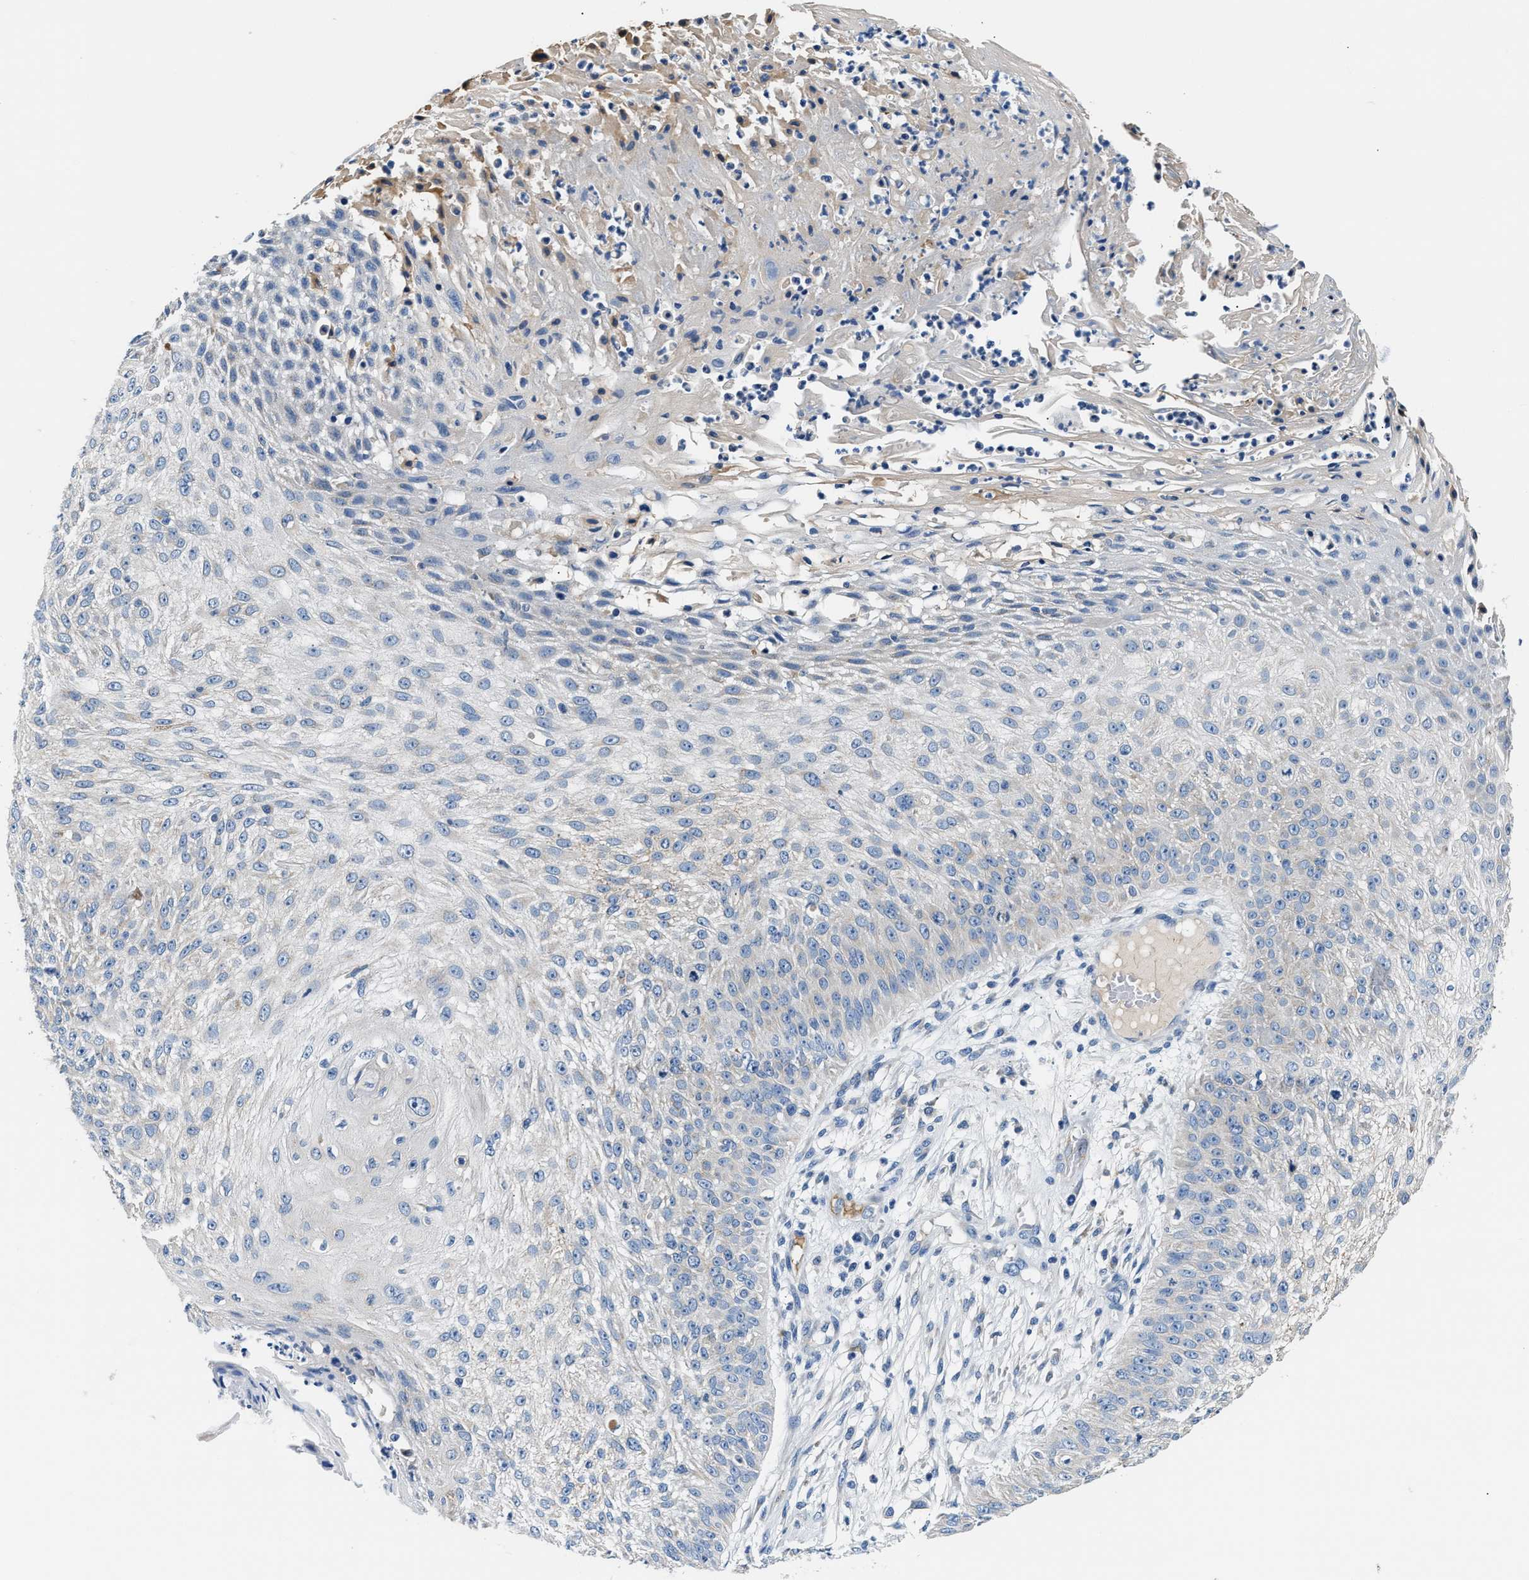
{"staining": {"intensity": "negative", "quantity": "none", "location": "none"}, "tissue": "skin cancer", "cell_type": "Tumor cells", "image_type": "cancer", "snomed": [{"axis": "morphology", "description": "Squamous cell carcinoma, NOS"}, {"axis": "topography", "description": "Skin"}], "caption": "DAB immunohistochemical staining of skin squamous cell carcinoma demonstrates no significant staining in tumor cells.", "gene": "TUT7", "patient": {"sex": "female", "age": 80}}